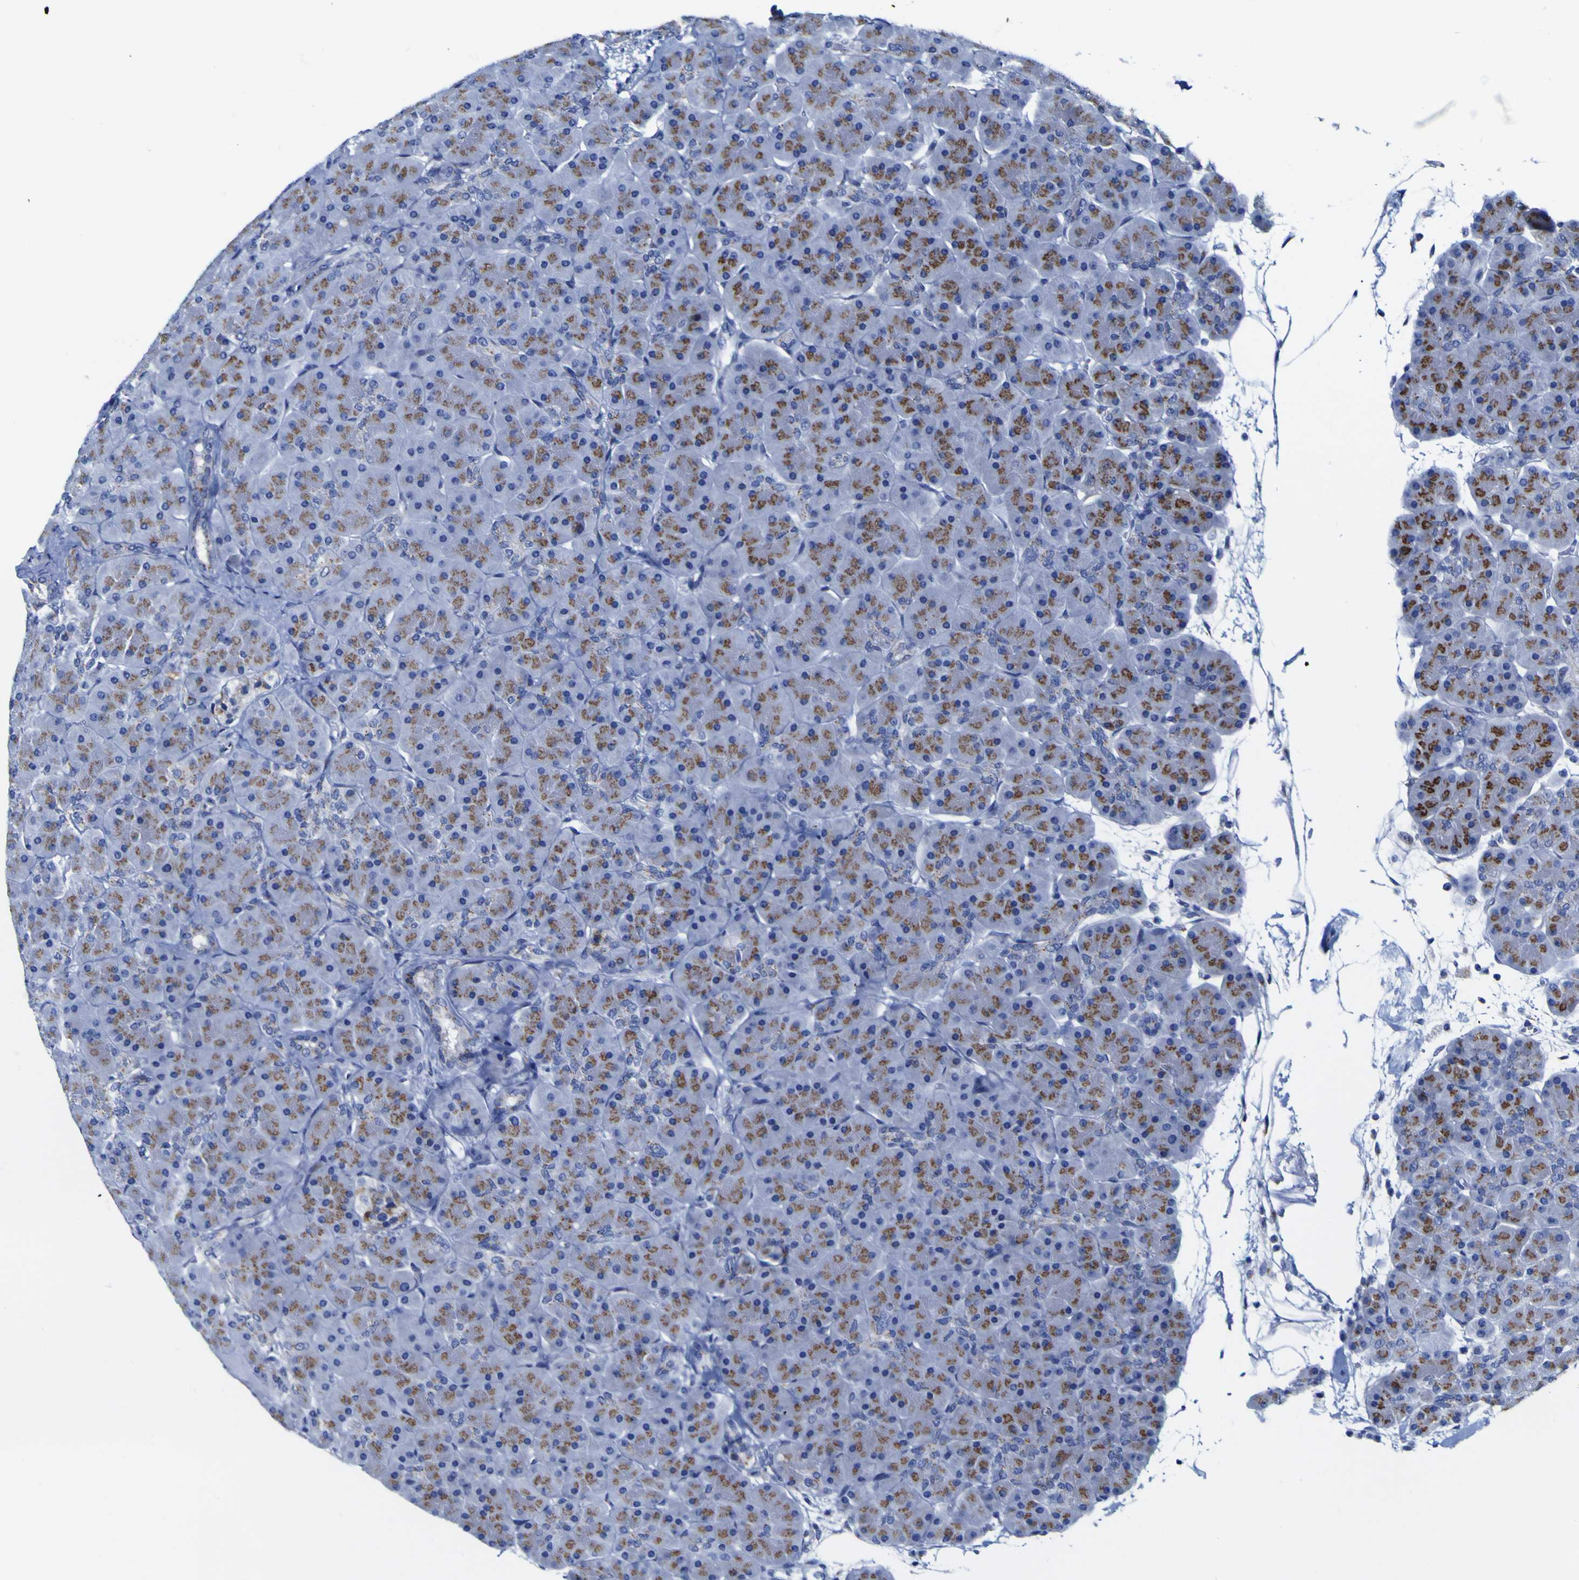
{"staining": {"intensity": "moderate", "quantity": ">75%", "location": "cytoplasmic/membranous"}, "tissue": "pancreas", "cell_type": "Exocrine glandular cells", "image_type": "normal", "snomed": [{"axis": "morphology", "description": "Normal tissue, NOS"}, {"axis": "topography", "description": "Pancreas"}], "caption": "The image demonstrates a brown stain indicating the presence of a protein in the cytoplasmic/membranous of exocrine glandular cells in pancreas.", "gene": "GOLM1", "patient": {"sex": "male", "age": 66}}